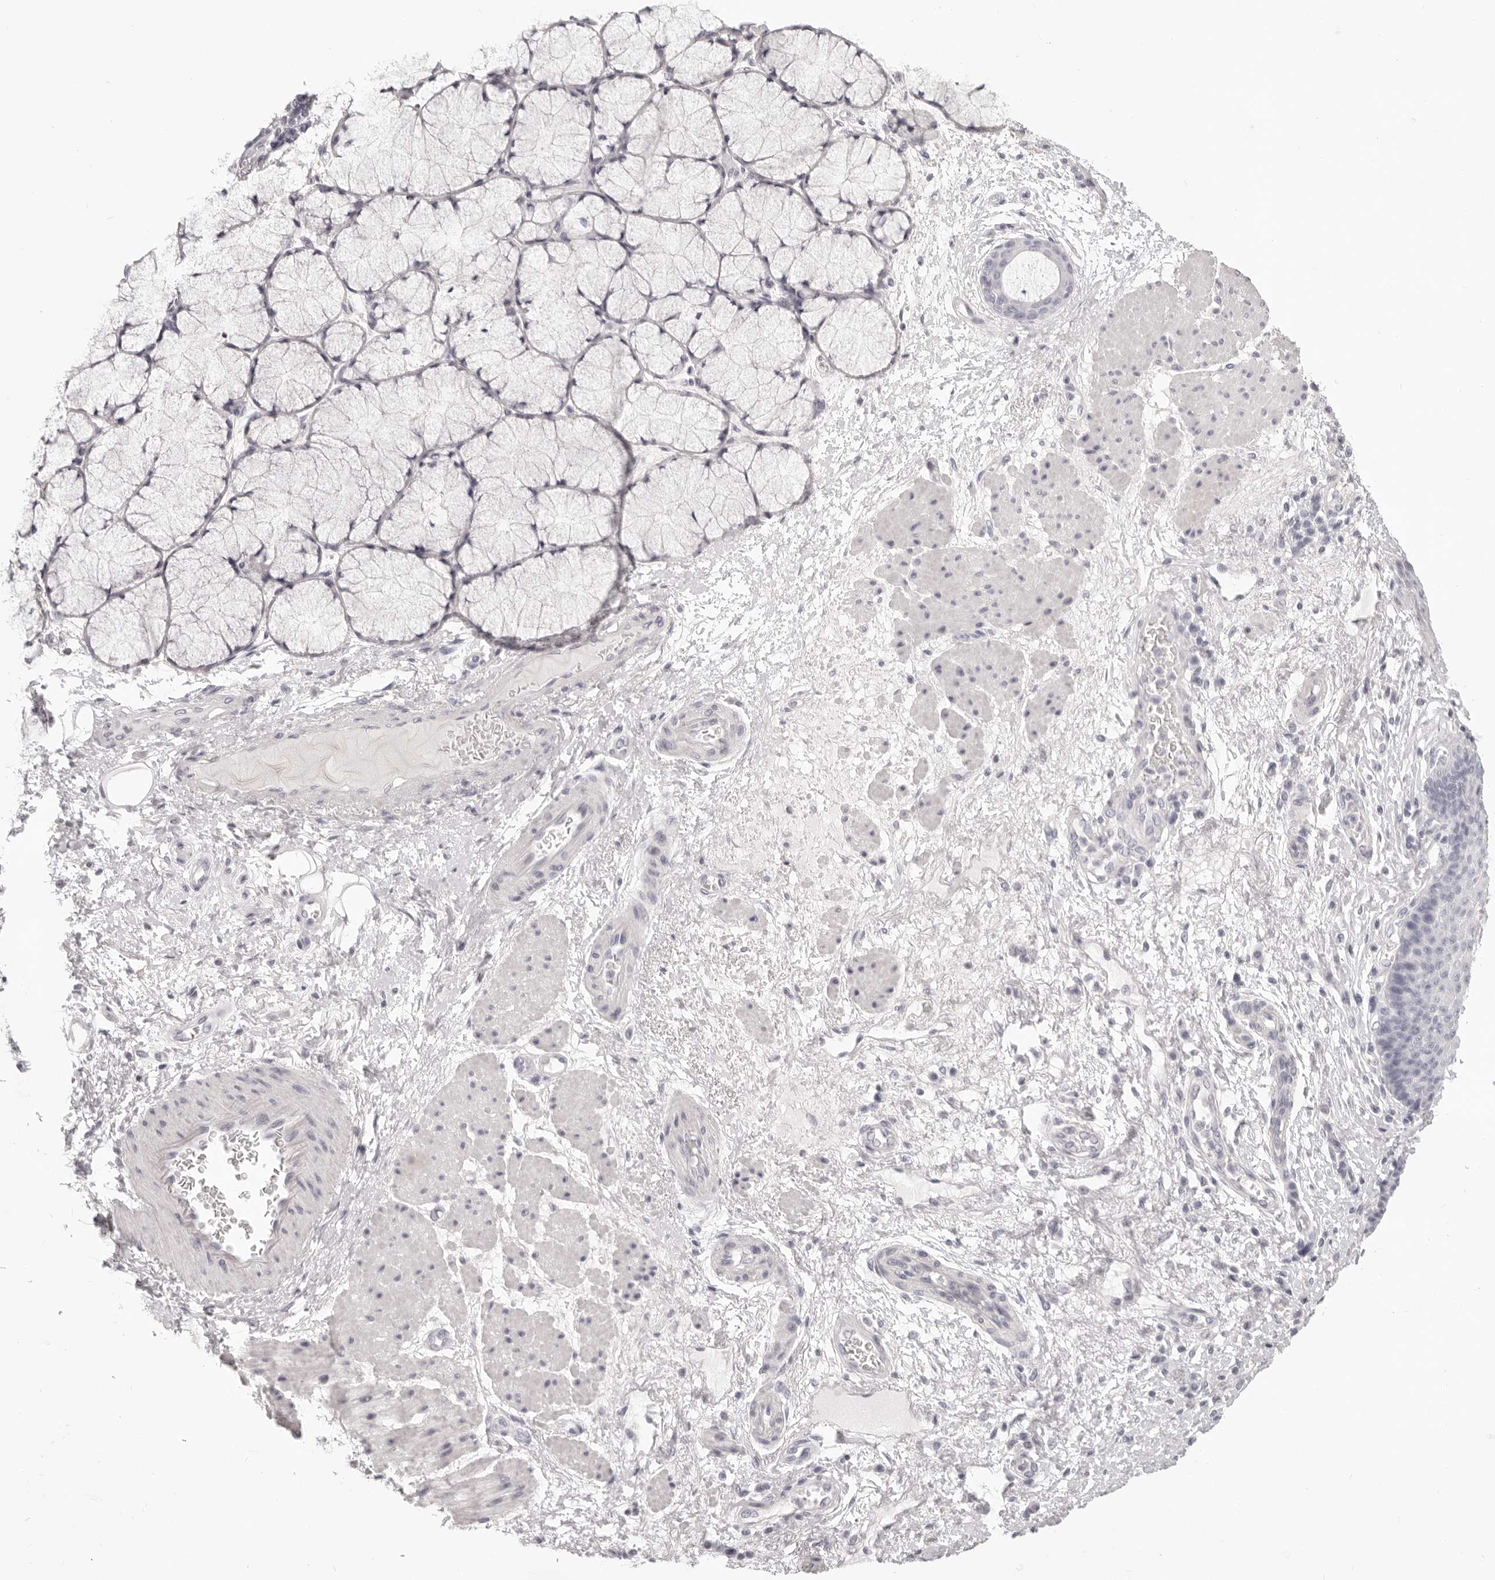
{"staining": {"intensity": "negative", "quantity": "none", "location": "none"}, "tissue": "esophagus", "cell_type": "Squamous epithelial cells", "image_type": "normal", "snomed": [{"axis": "morphology", "description": "Normal tissue, NOS"}, {"axis": "topography", "description": "Esophagus"}], "caption": "Human esophagus stained for a protein using immunohistochemistry (IHC) exhibits no positivity in squamous epithelial cells.", "gene": "FABP1", "patient": {"sex": "male", "age": 54}}